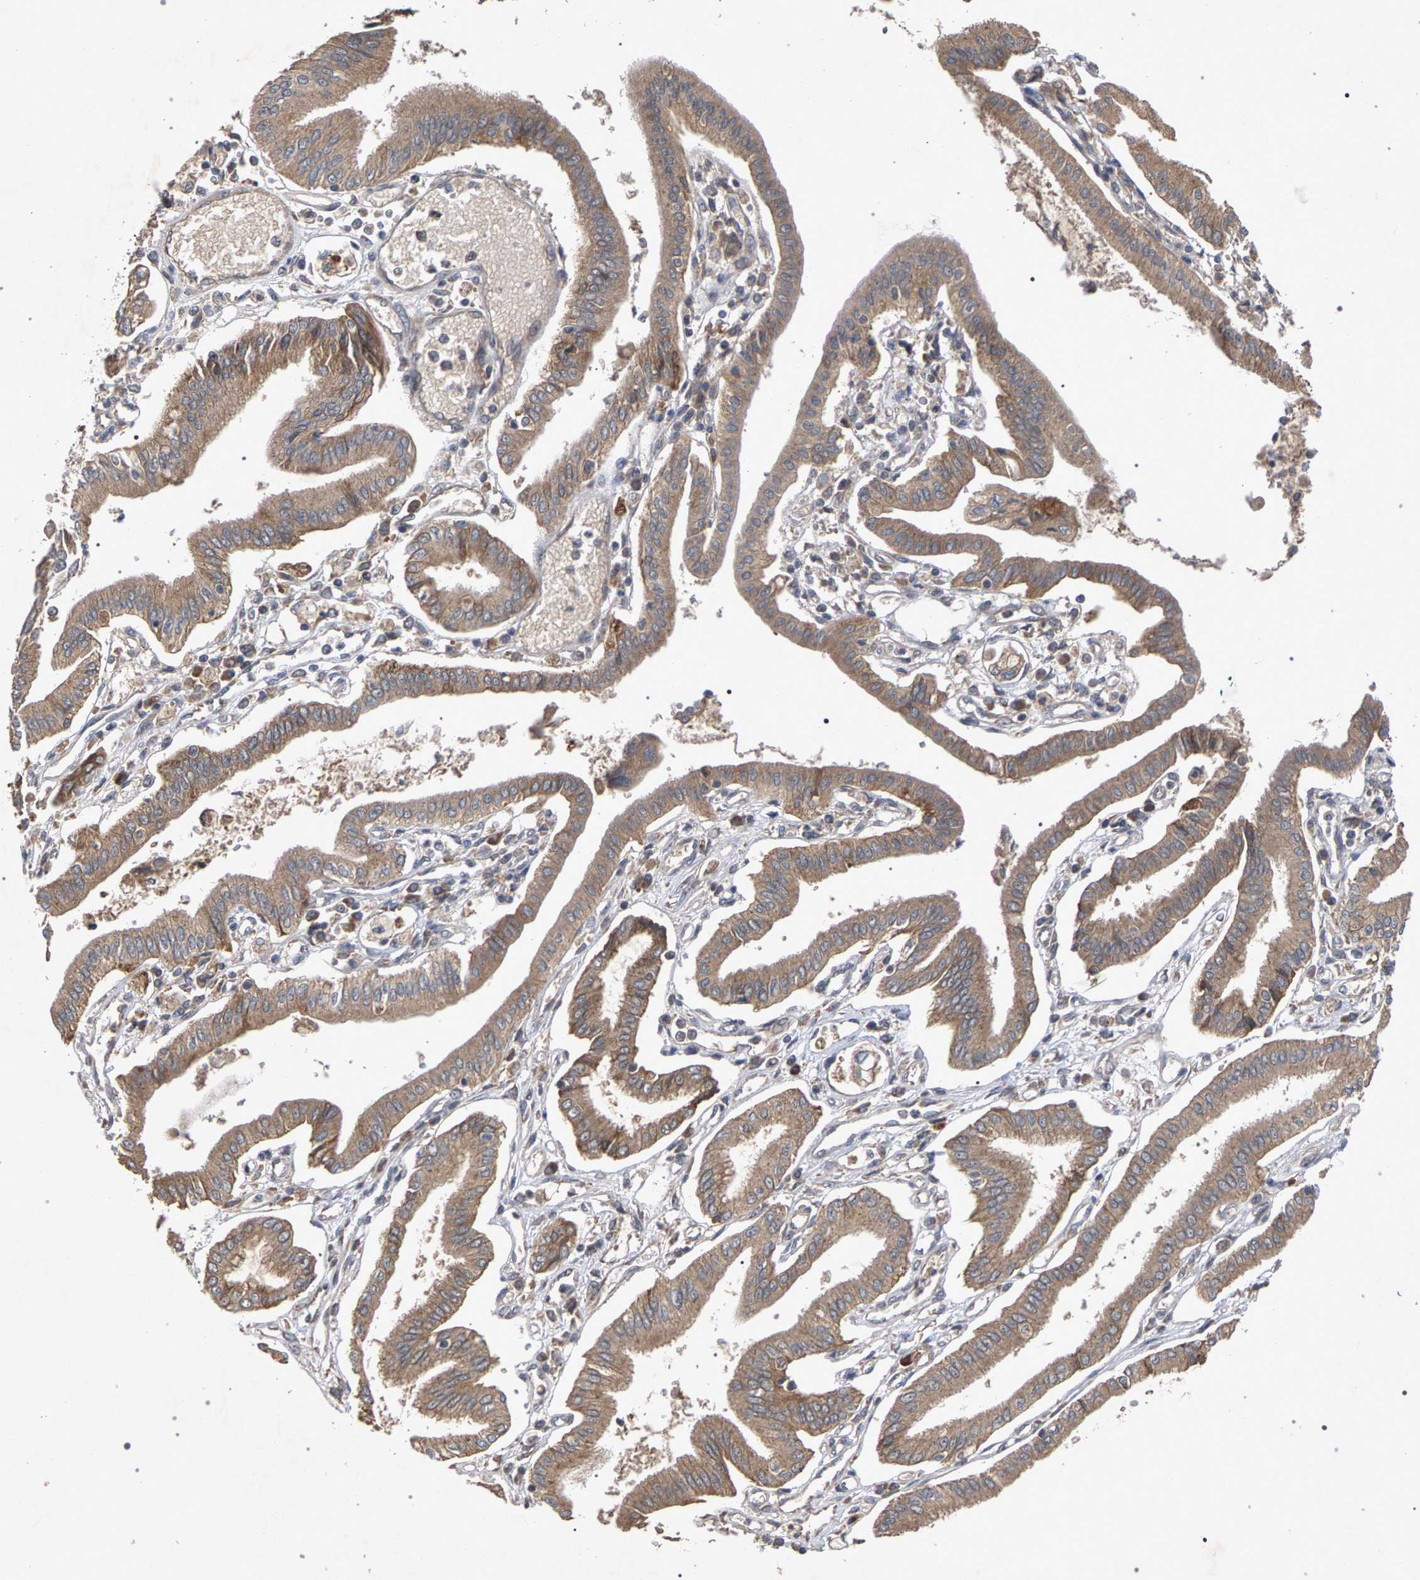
{"staining": {"intensity": "moderate", "quantity": ">75%", "location": "cytoplasmic/membranous"}, "tissue": "pancreatic cancer", "cell_type": "Tumor cells", "image_type": "cancer", "snomed": [{"axis": "morphology", "description": "Adenocarcinoma, NOS"}, {"axis": "topography", "description": "Pancreas"}], "caption": "Pancreatic cancer (adenocarcinoma) stained with a brown dye demonstrates moderate cytoplasmic/membranous positive staining in about >75% of tumor cells.", "gene": "SLC4A4", "patient": {"sex": "male", "age": 56}}